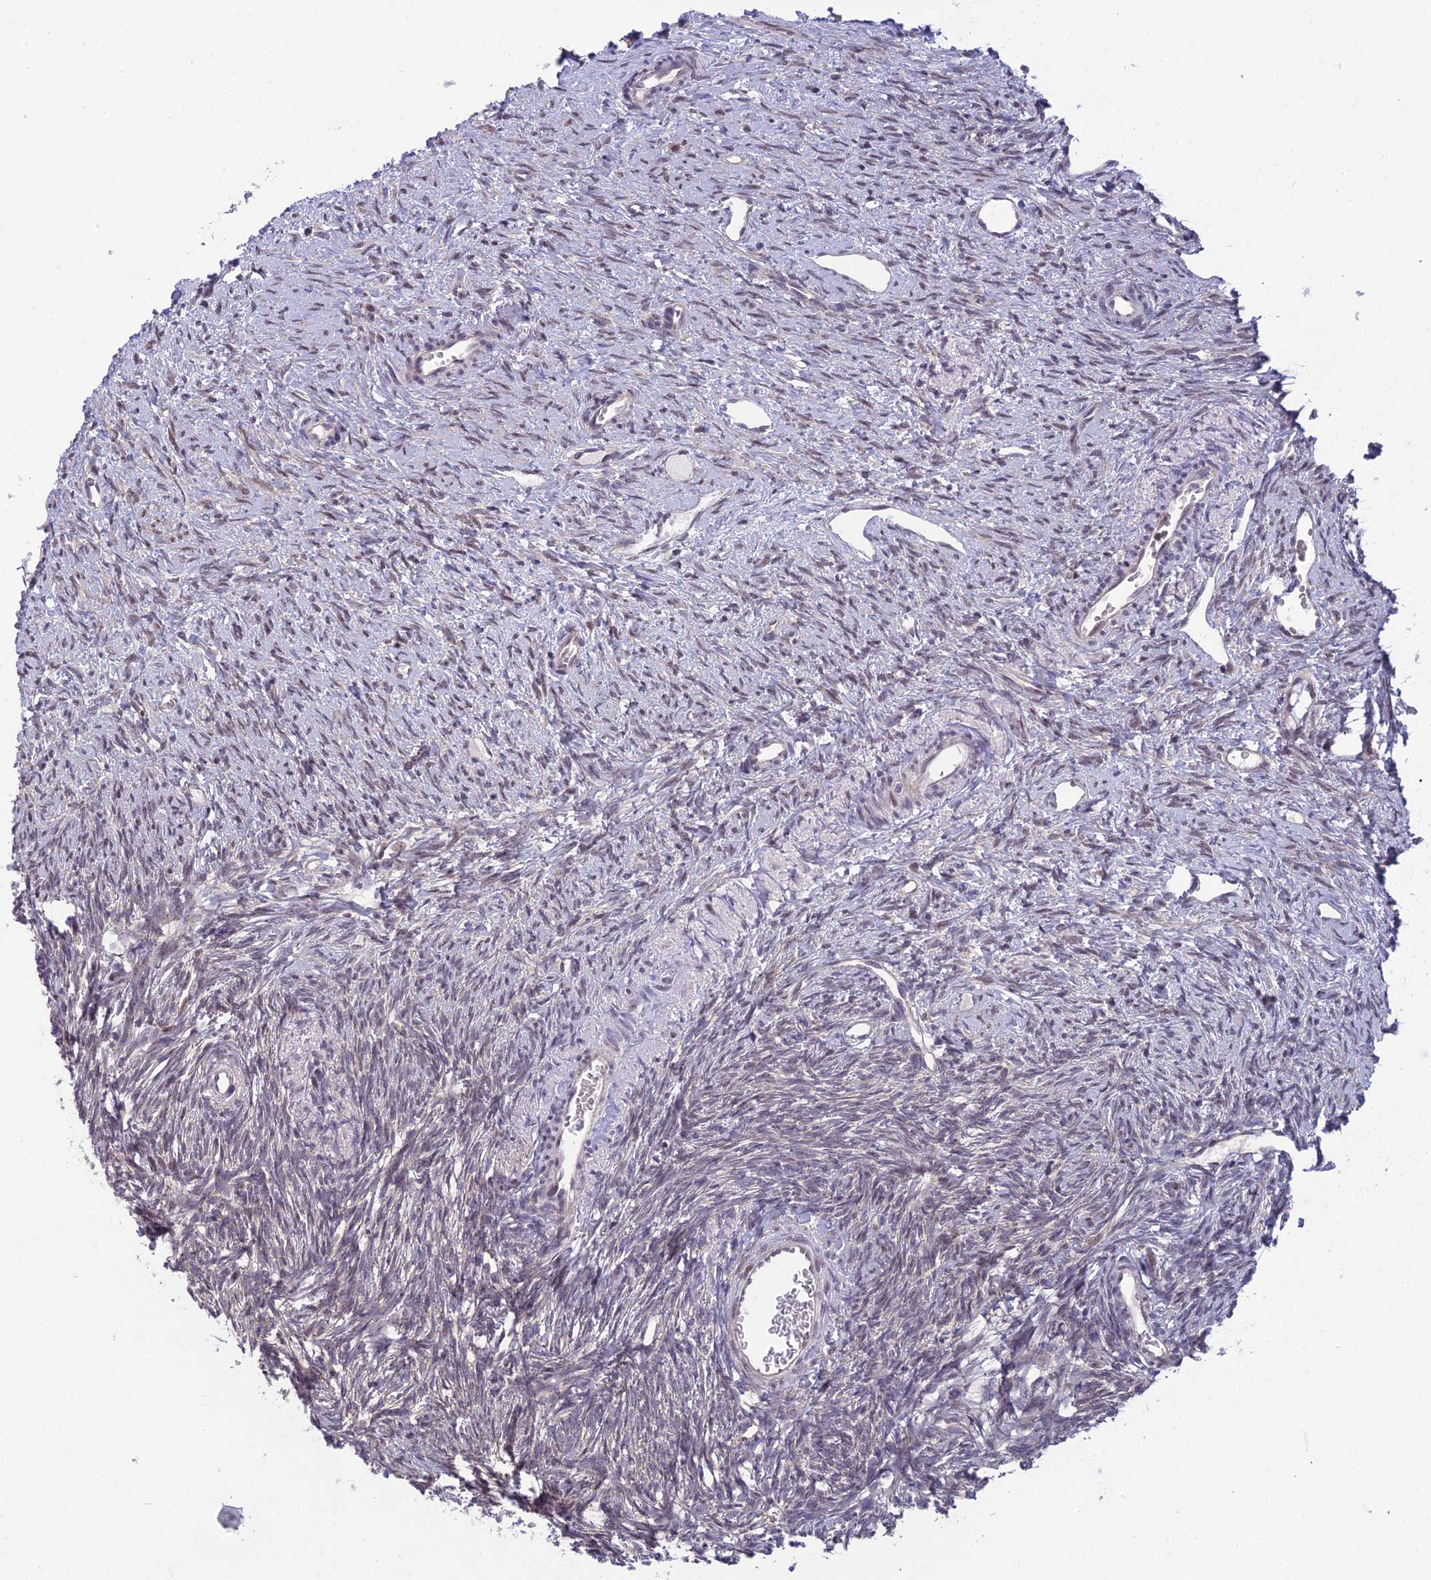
{"staining": {"intensity": "weak", "quantity": "<25%", "location": "cytoplasmic/membranous"}, "tissue": "ovary", "cell_type": "Ovarian stroma cells", "image_type": "normal", "snomed": [{"axis": "morphology", "description": "Normal tissue, NOS"}, {"axis": "topography", "description": "Ovary"}], "caption": "A high-resolution image shows IHC staining of normal ovary, which demonstrates no significant positivity in ovarian stroma cells.", "gene": "DTX2", "patient": {"sex": "female", "age": 51}}